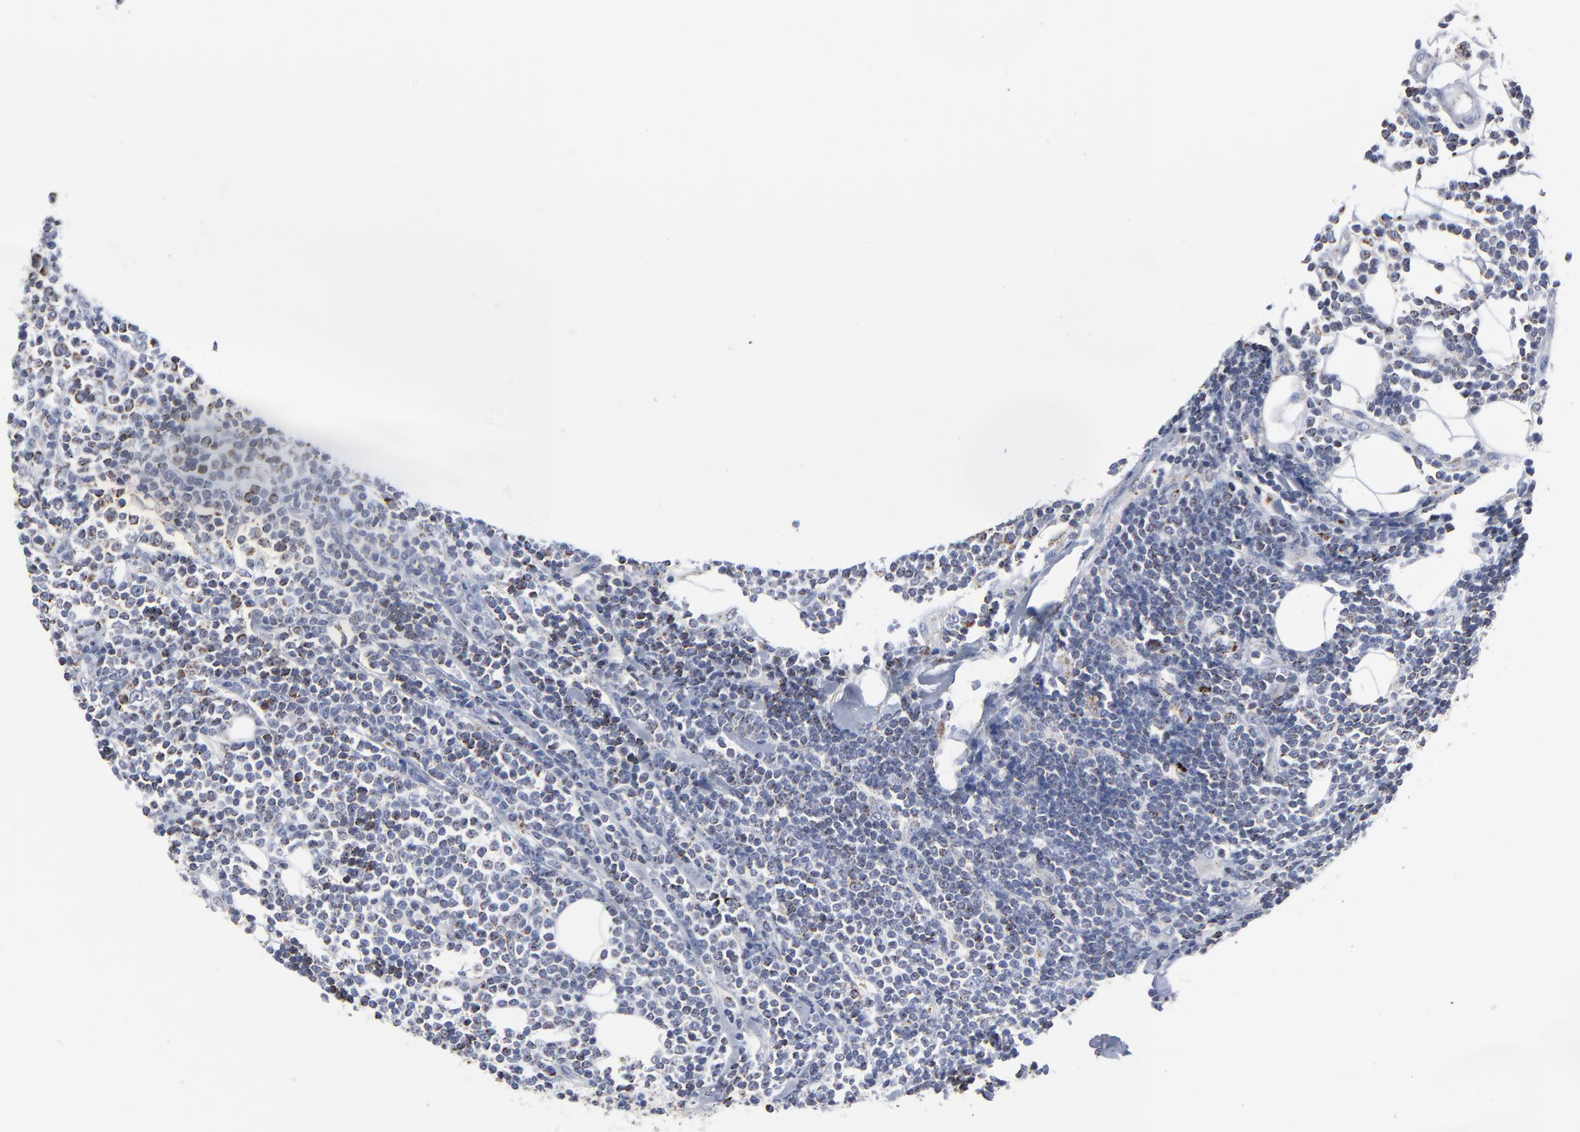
{"staining": {"intensity": "weak", "quantity": "<25%", "location": "cytoplasmic/membranous"}, "tissue": "lymphoma", "cell_type": "Tumor cells", "image_type": "cancer", "snomed": [{"axis": "morphology", "description": "Malignant lymphoma, non-Hodgkin's type, Low grade"}, {"axis": "topography", "description": "Soft tissue"}], "caption": "Tumor cells show no significant staining in lymphoma.", "gene": "TXNRD2", "patient": {"sex": "male", "age": 92}}